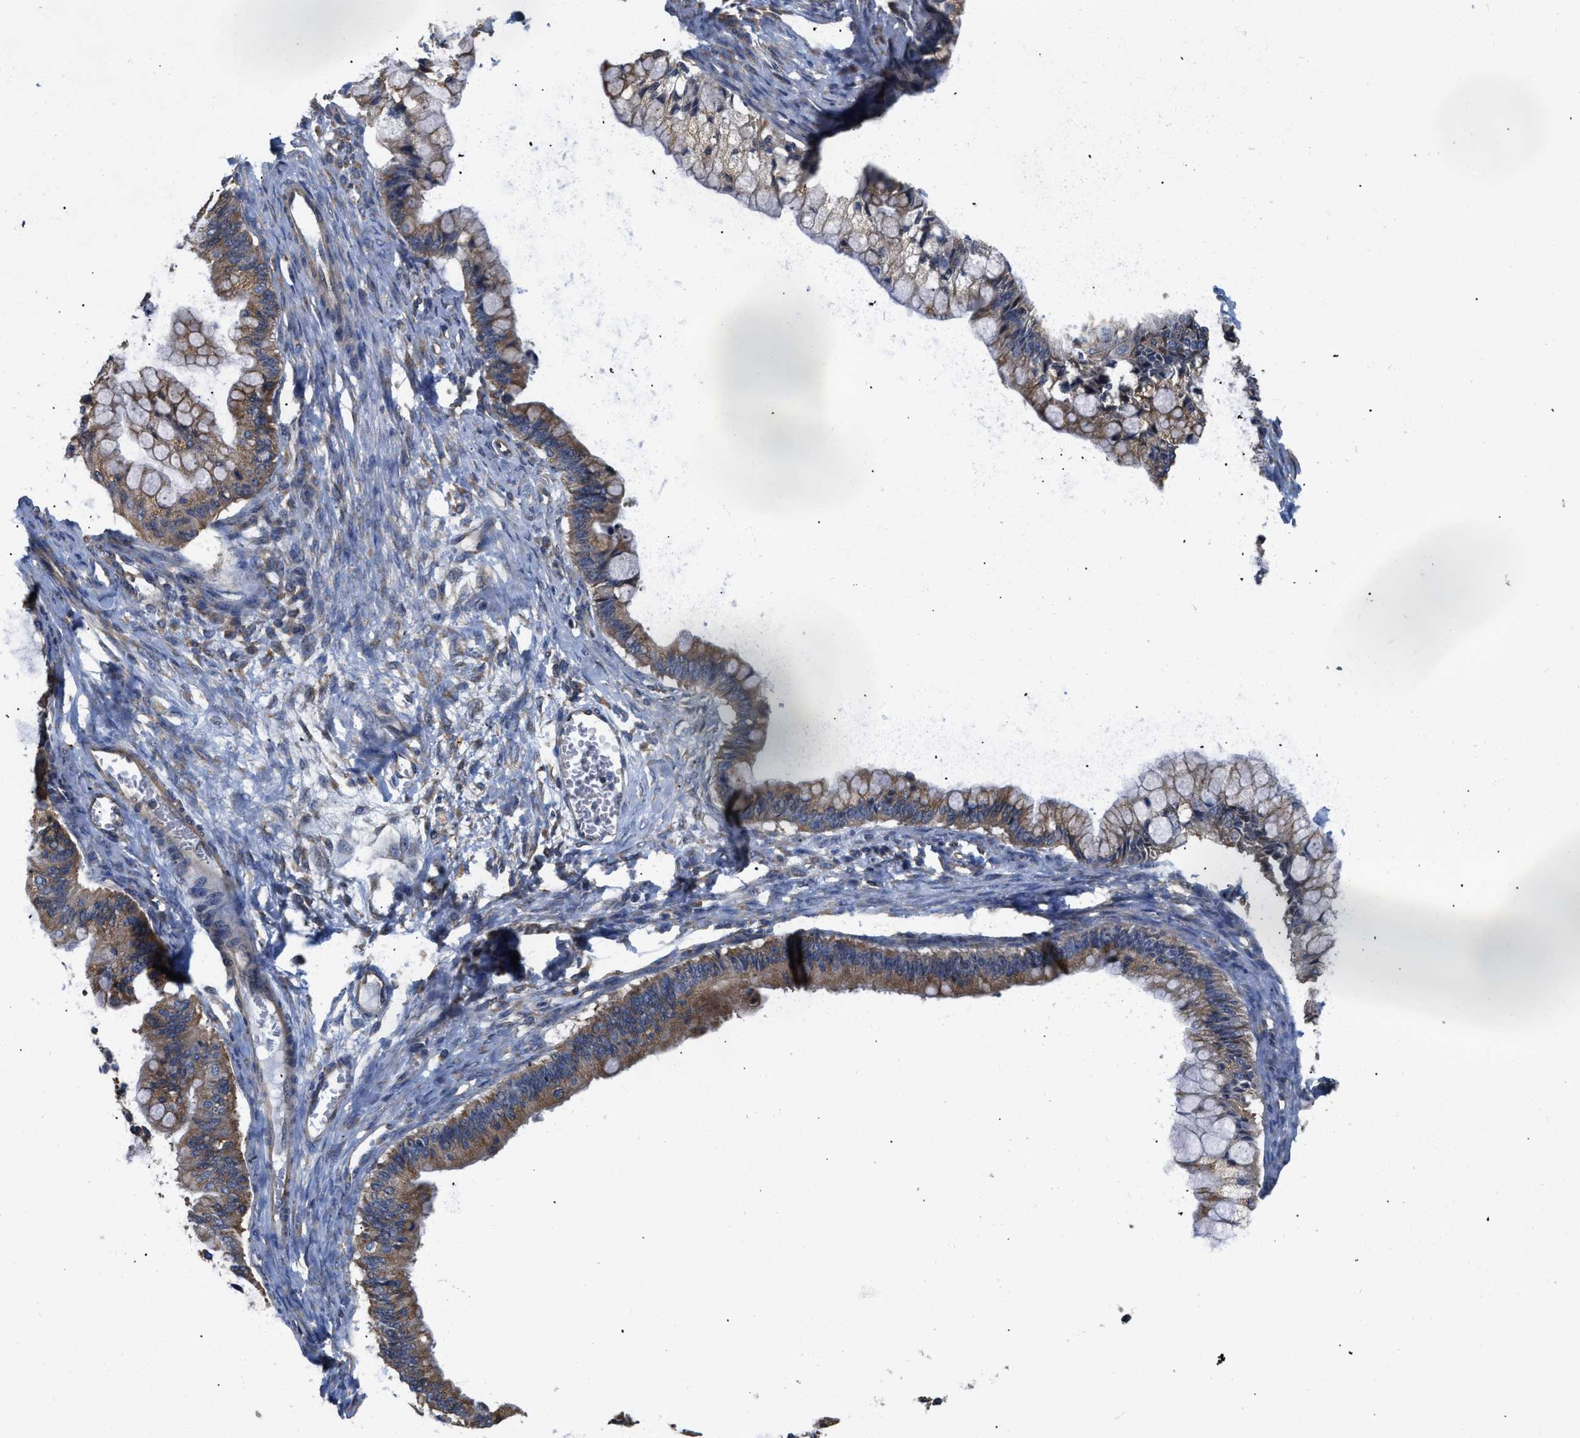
{"staining": {"intensity": "moderate", "quantity": ">75%", "location": "cytoplasmic/membranous"}, "tissue": "ovarian cancer", "cell_type": "Tumor cells", "image_type": "cancer", "snomed": [{"axis": "morphology", "description": "Cystadenocarcinoma, mucinous, NOS"}, {"axis": "topography", "description": "Ovary"}], "caption": "Protein expression analysis of human mucinous cystadenocarcinoma (ovarian) reveals moderate cytoplasmic/membranous expression in about >75% of tumor cells. The protein is stained brown, and the nuclei are stained in blue (DAB IHC with brightfield microscopy, high magnification).", "gene": "CEP128", "patient": {"sex": "female", "age": 57}}